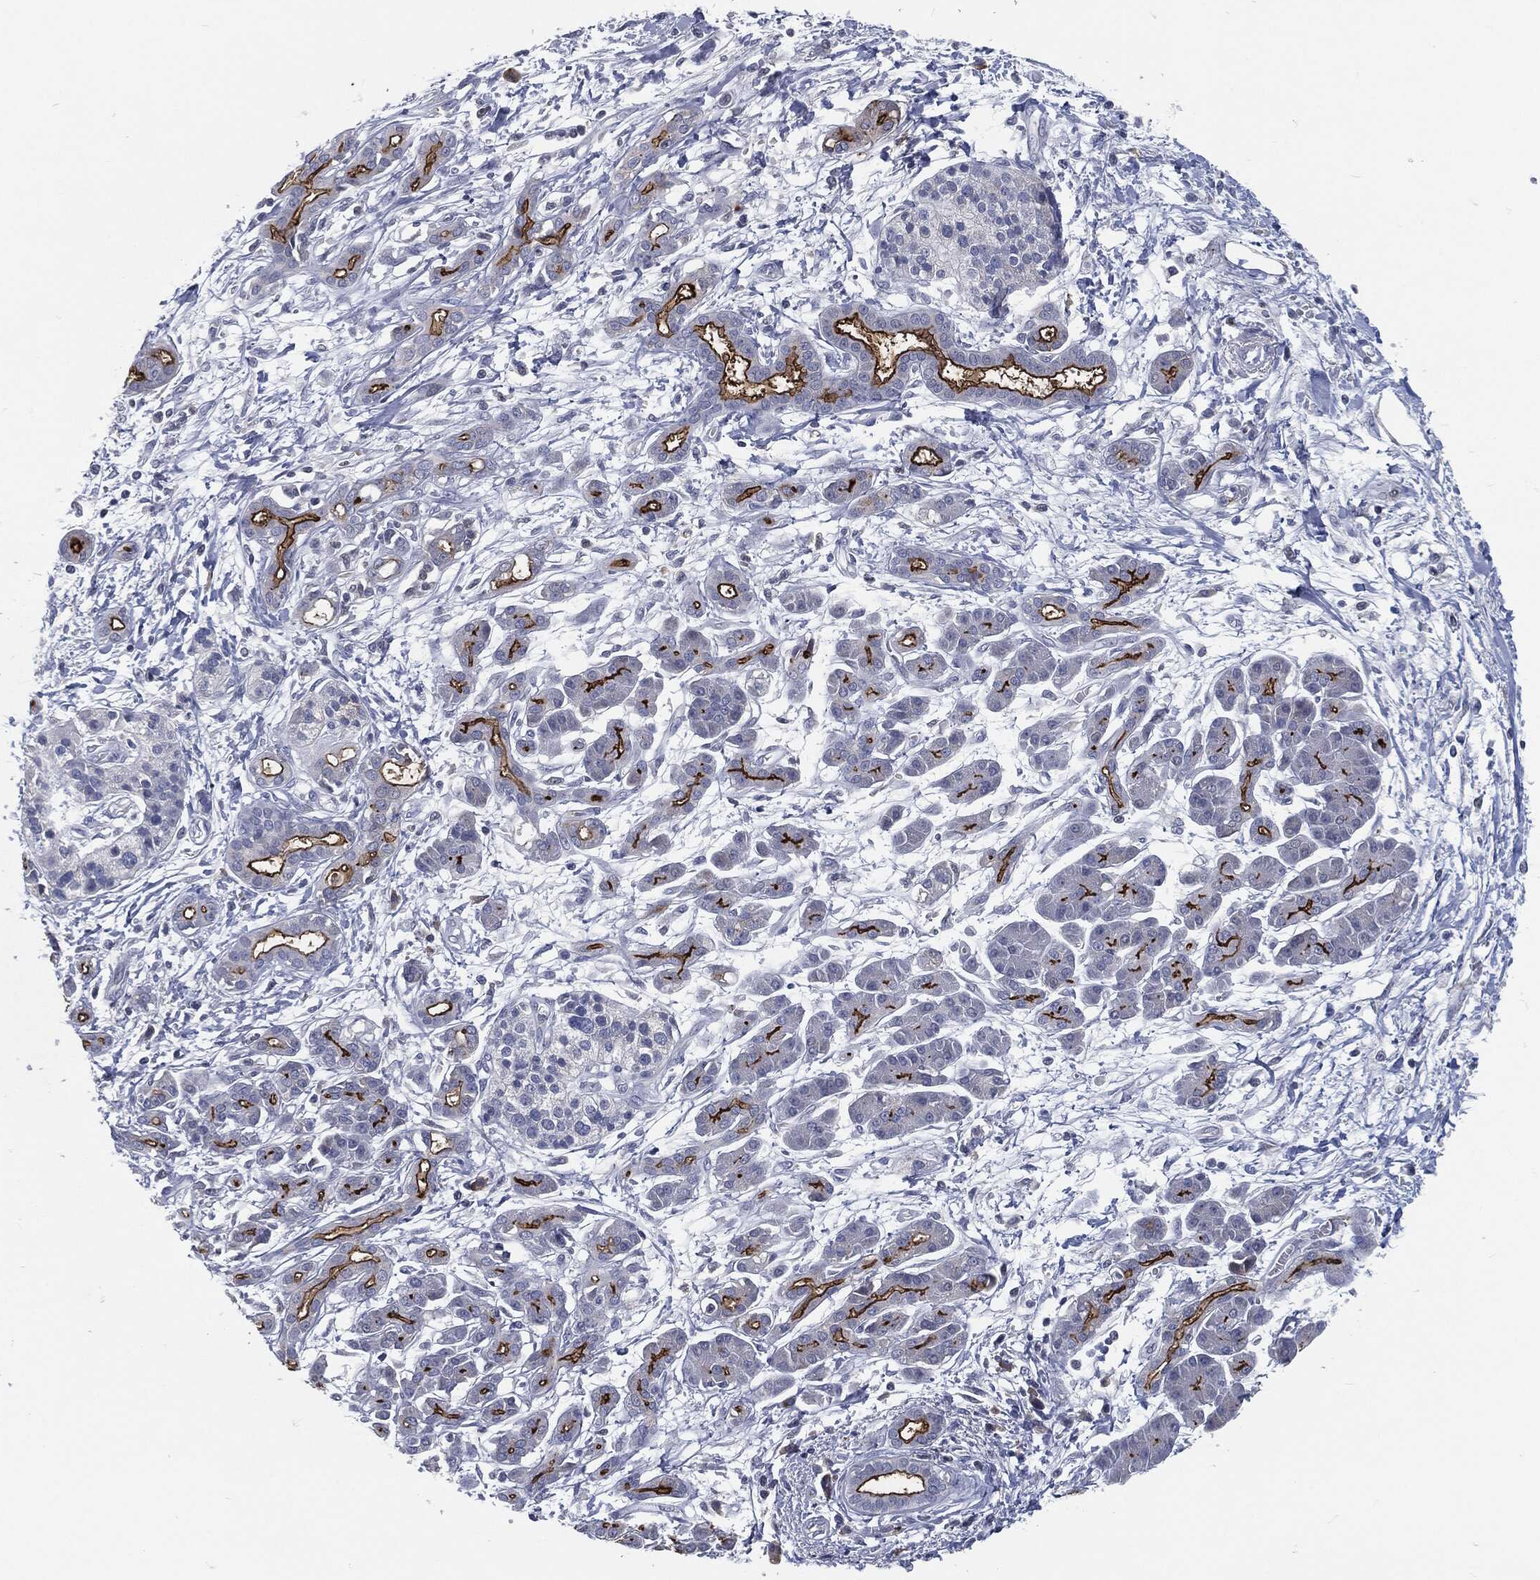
{"staining": {"intensity": "strong", "quantity": "25%-75%", "location": "cytoplasmic/membranous"}, "tissue": "pancreatic cancer", "cell_type": "Tumor cells", "image_type": "cancer", "snomed": [{"axis": "morphology", "description": "Adenocarcinoma, NOS"}, {"axis": "topography", "description": "Pancreas"}], "caption": "Strong cytoplasmic/membranous staining is present in about 25%-75% of tumor cells in pancreatic cancer (adenocarcinoma).", "gene": "PROM1", "patient": {"sex": "male", "age": 72}}